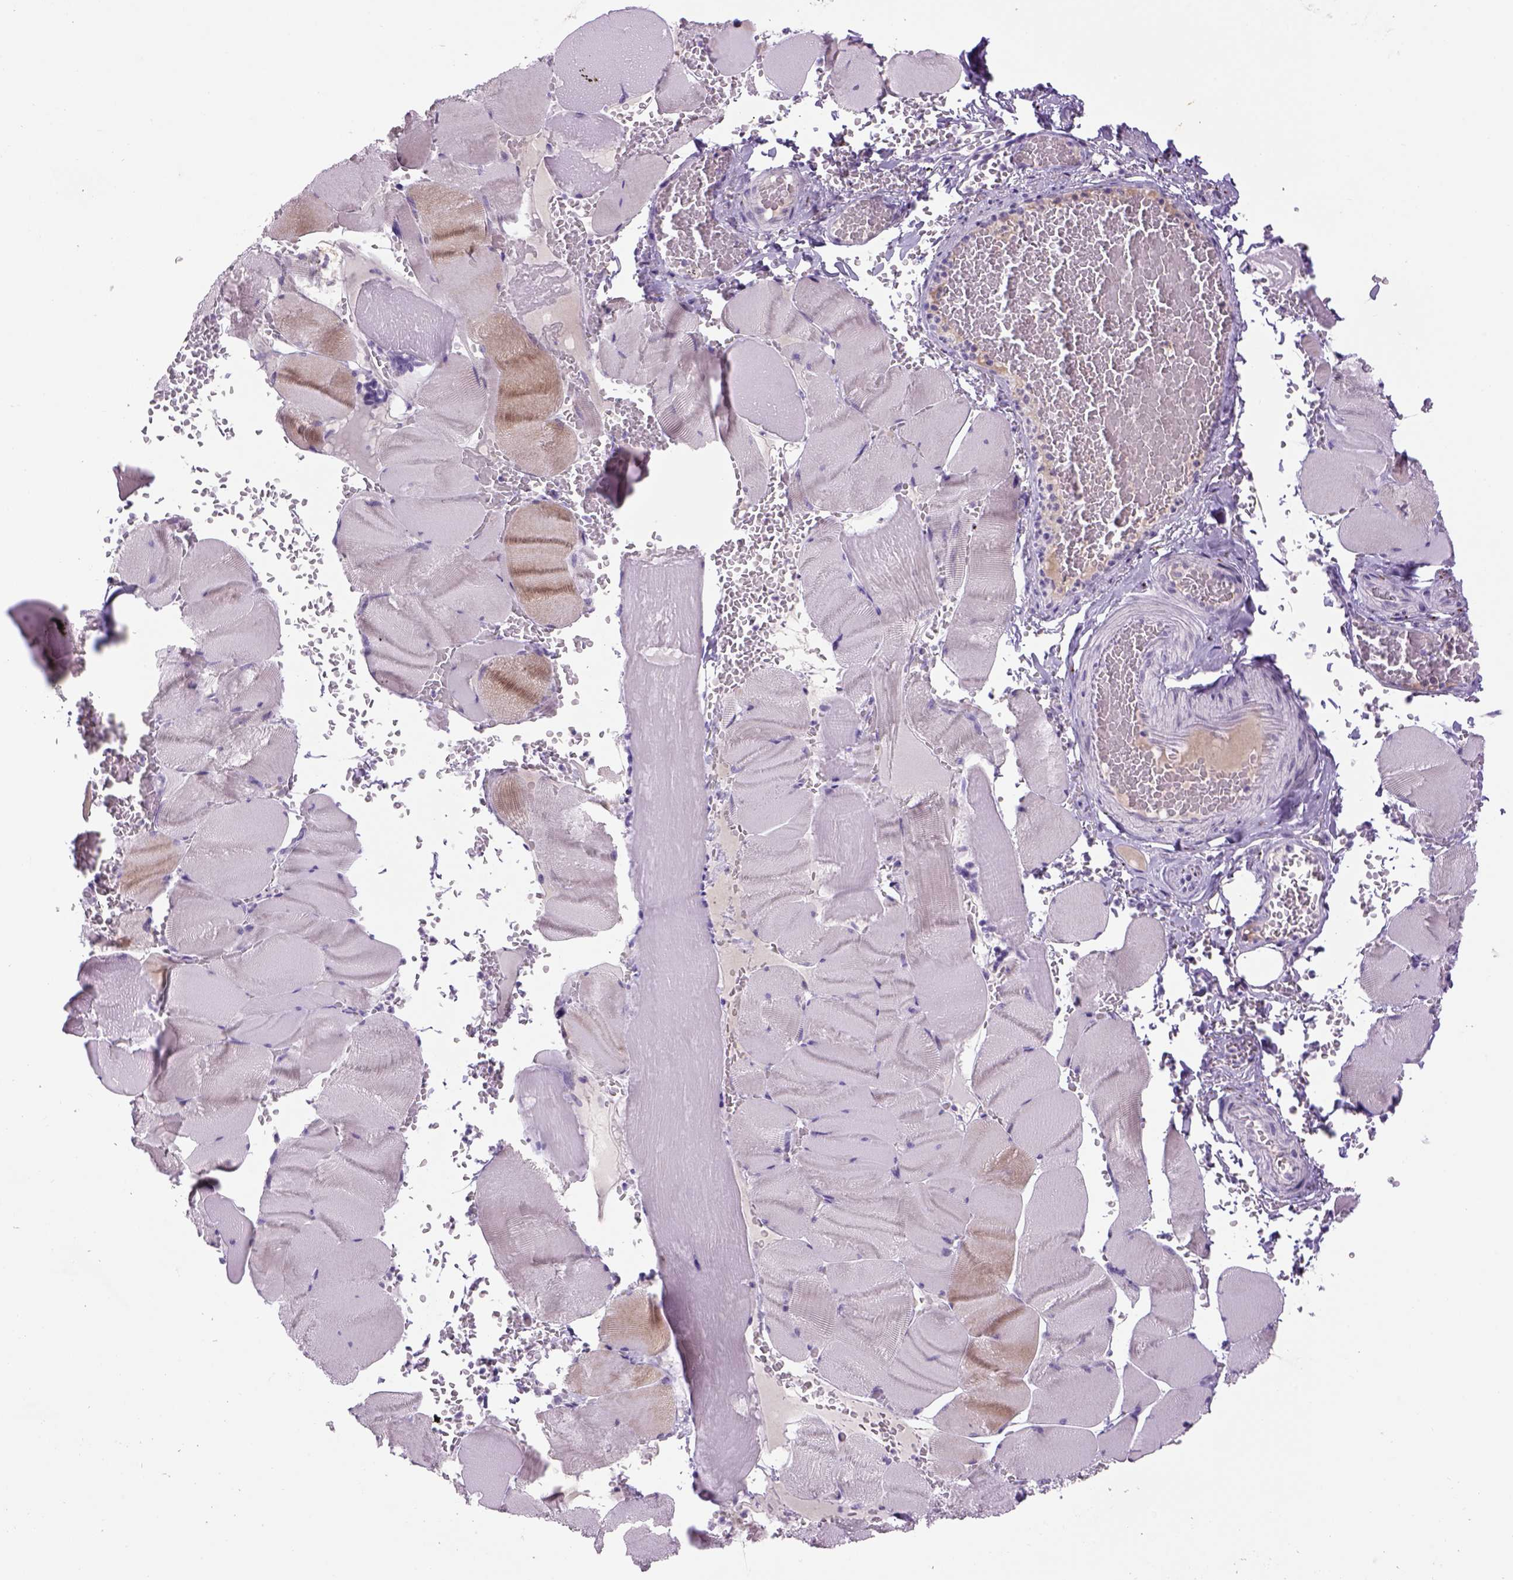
{"staining": {"intensity": "weak", "quantity": "<25%", "location": "cytoplasmic/membranous"}, "tissue": "skeletal muscle", "cell_type": "Myocytes", "image_type": "normal", "snomed": [{"axis": "morphology", "description": "Normal tissue, NOS"}, {"axis": "topography", "description": "Skeletal muscle"}], "caption": "Myocytes are negative for brown protein staining in unremarkable skeletal muscle. The staining was performed using DAB (3,3'-diaminobenzidine) to visualize the protein expression in brown, while the nuclei were stained in blue with hematoxylin (Magnification: 20x).", "gene": "DBH", "patient": {"sex": "male", "age": 56}}